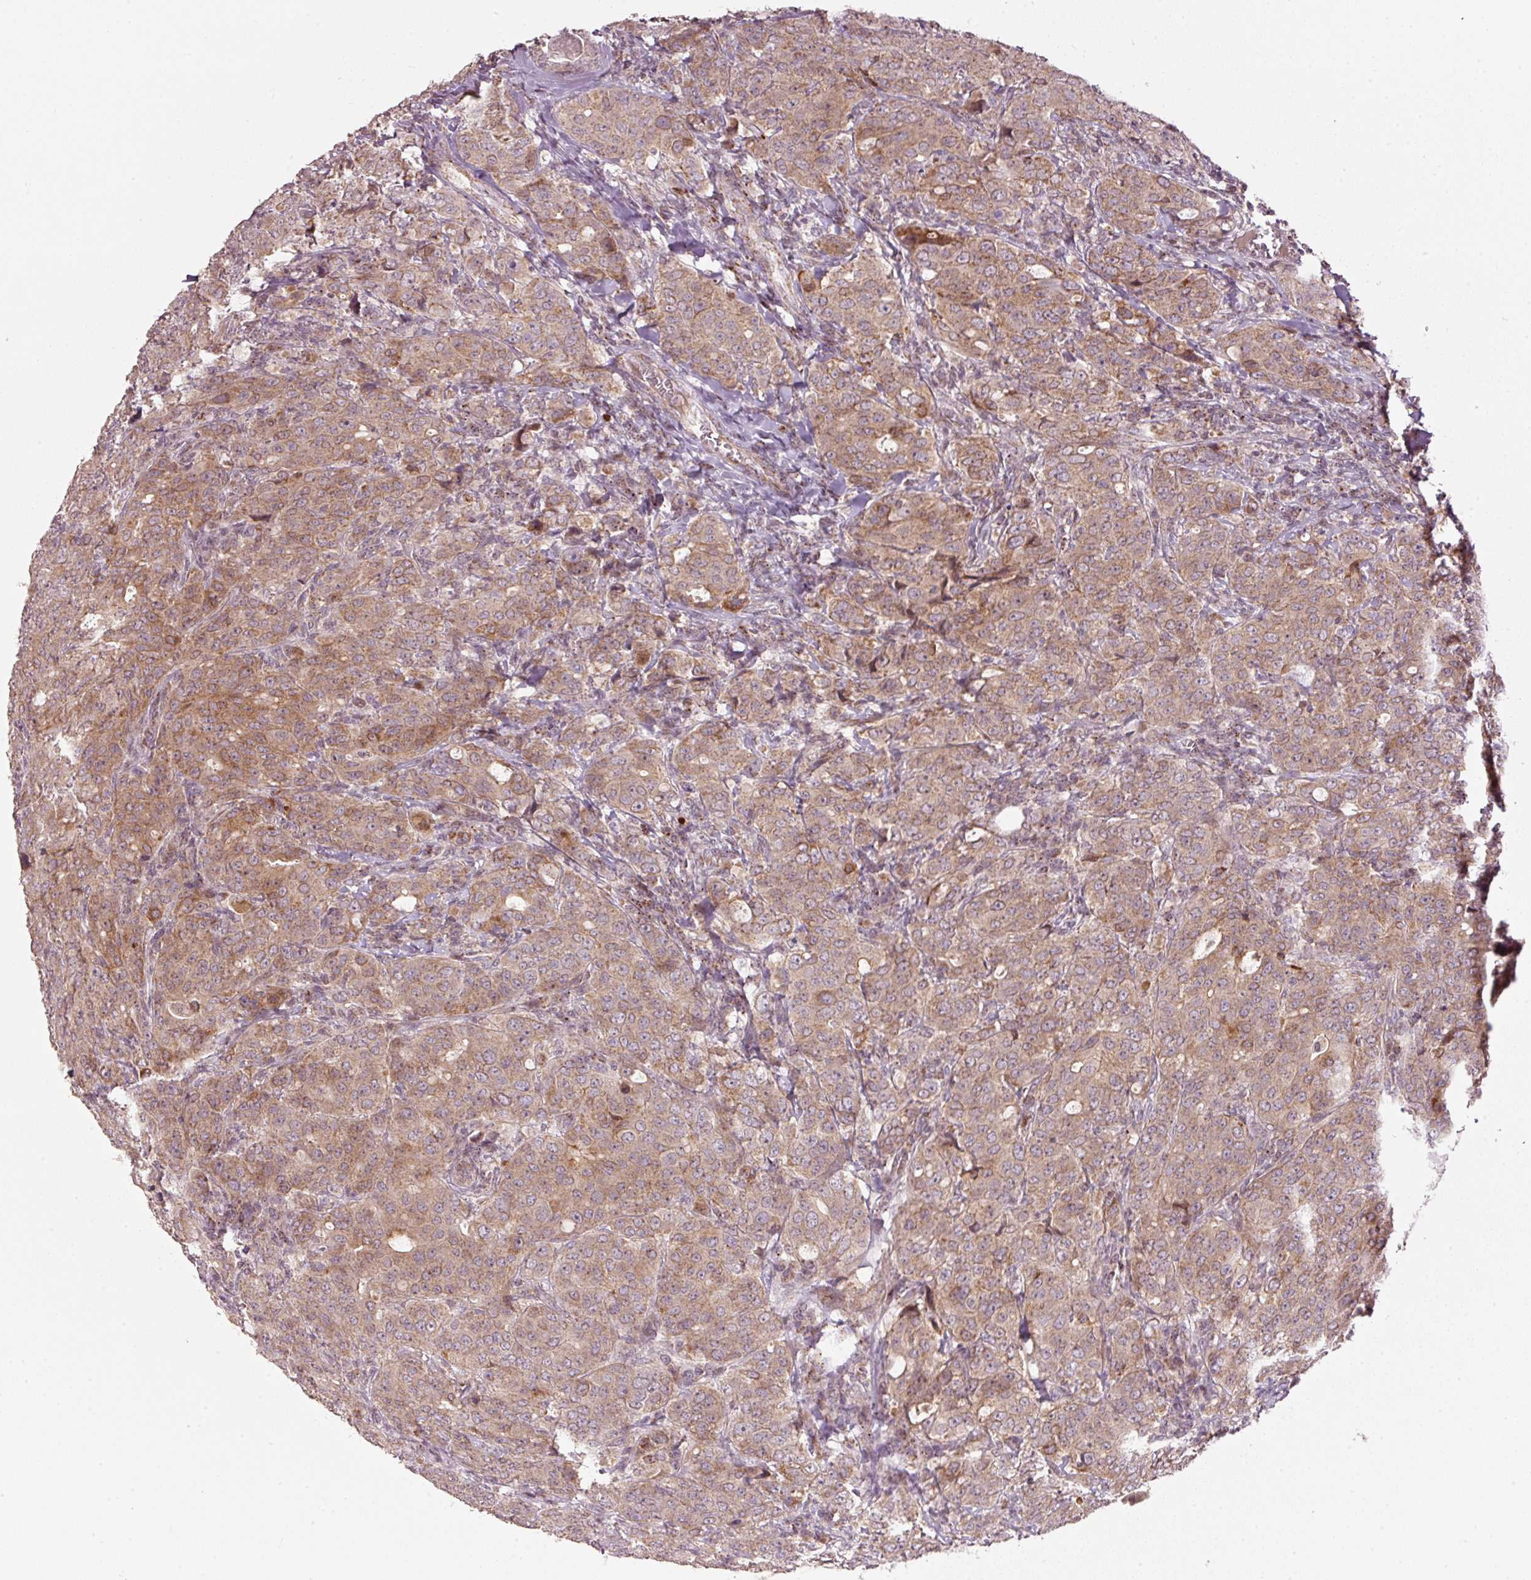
{"staining": {"intensity": "moderate", "quantity": ">75%", "location": "cytoplasmic/membranous"}, "tissue": "breast cancer", "cell_type": "Tumor cells", "image_type": "cancer", "snomed": [{"axis": "morphology", "description": "Duct carcinoma"}, {"axis": "topography", "description": "Breast"}], "caption": "Immunohistochemistry (IHC) micrograph of neoplastic tissue: intraductal carcinoma (breast) stained using immunohistochemistry shows medium levels of moderate protein expression localized specifically in the cytoplasmic/membranous of tumor cells, appearing as a cytoplasmic/membranous brown color.", "gene": "TOB2", "patient": {"sex": "female", "age": 43}}